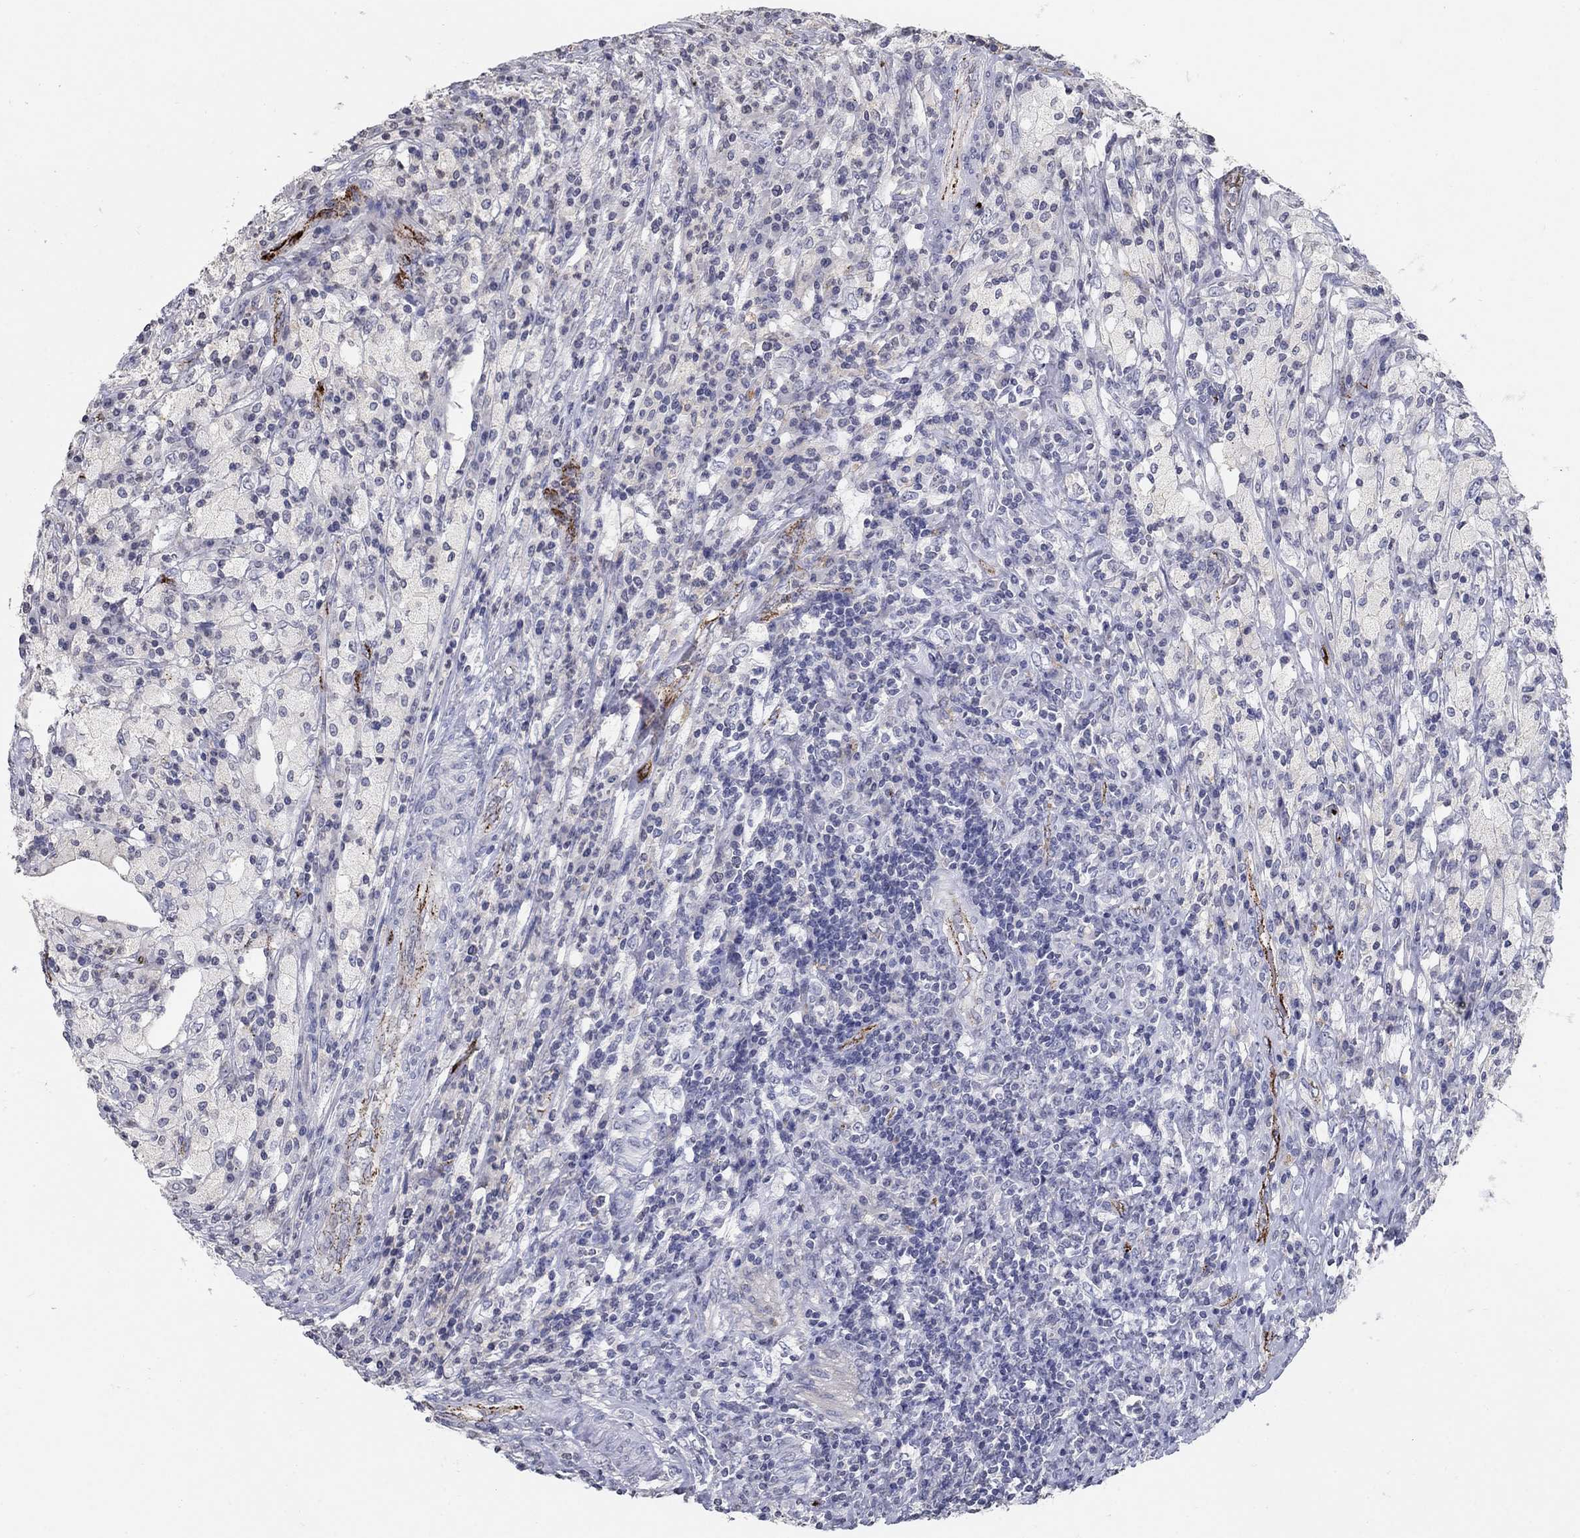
{"staining": {"intensity": "negative", "quantity": "none", "location": "none"}, "tissue": "testis cancer", "cell_type": "Tumor cells", "image_type": "cancer", "snomed": [{"axis": "morphology", "description": "Necrosis, NOS"}, {"axis": "morphology", "description": "Carcinoma, Embryonal, NOS"}, {"axis": "topography", "description": "Testis"}], "caption": "Immunohistochemistry (IHC) of testis cancer displays no positivity in tumor cells. (Brightfield microscopy of DAB (3,3'-diaminobenzidine) immunohistochemistry (IHC) at high magnification).", "gene": "TINAG", "patient": {"sex": "male", "age": 19}}